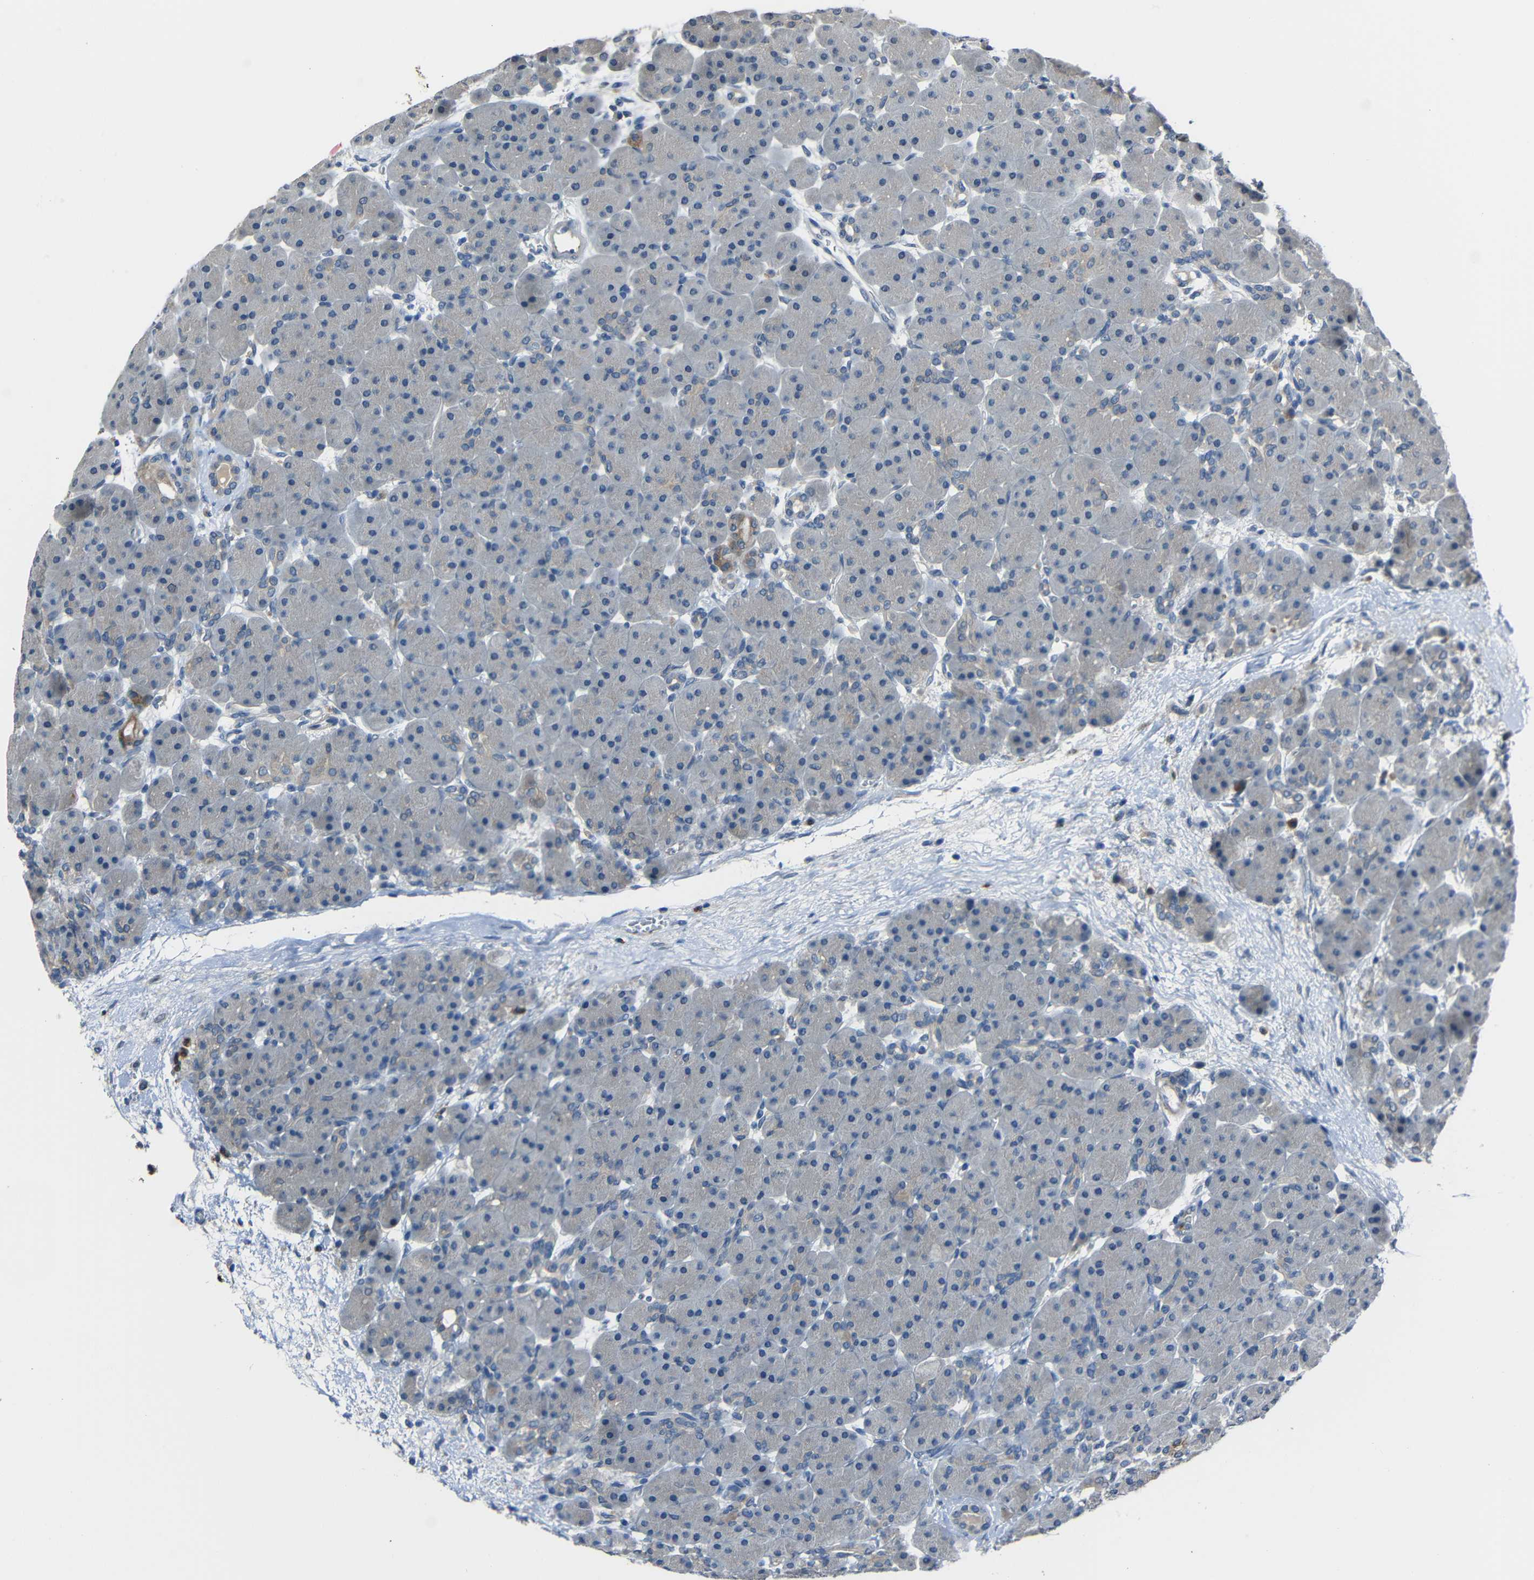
{"staining": {"intensity": "negative", "quantity": "none", "location": "none"}, "tissue": "pancreas", "cell_type": "Exocrine glandular cells", "image_type": "normal", "snomed": [{"axis": "morphology", "description": "Normal tissue, NOS"}, {"axis": "topography", "description": "Pancreas"}], "caption": "Immunohistochemistry of unremarkable human pancreas reveals no expression in exocrine glandular cells. (Immunohistochemistry, brightfield microscopy, high magnification).", "gene": "STBD1", "patient": {"sex": "male", "age": 66}}